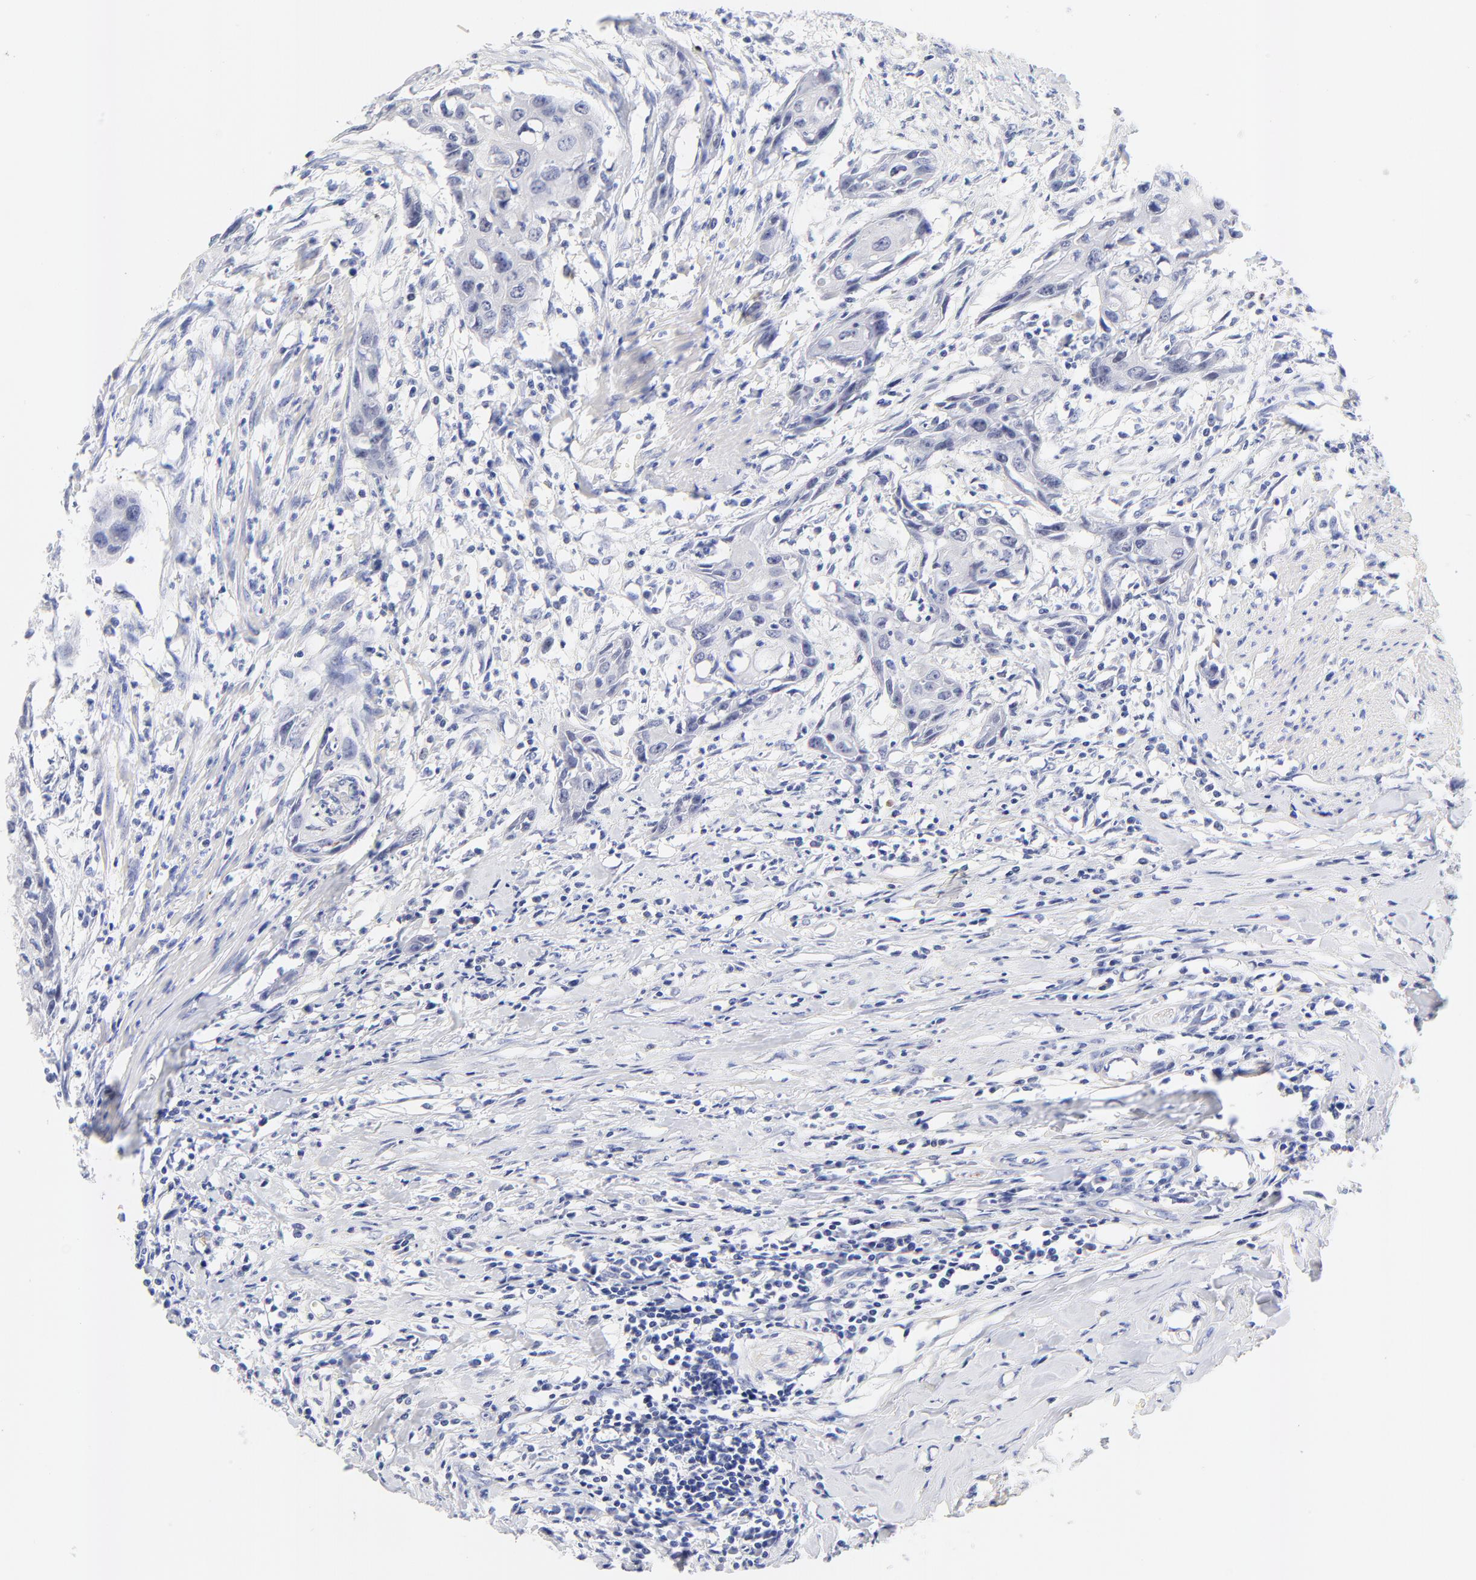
{"staining": {"intensity": "negative", "quantity": "none", "location": "none"}, "tissue": "urothelial cancer", "cell_type": "Tumor cells", "image_type": "cancer", "snomed": [{"axis": "morphology", "description": "Urothelial carcinoma, High grade"}, {"axis": "topography", "description": "Urinary bladder"}], "caption": "This is an immunohistochemistry photomicrograph of human urothelial cancer. There is no staining in tumor cells.", "gene": "FAM117B", "patient": {"sex": "male", "age": 54}}